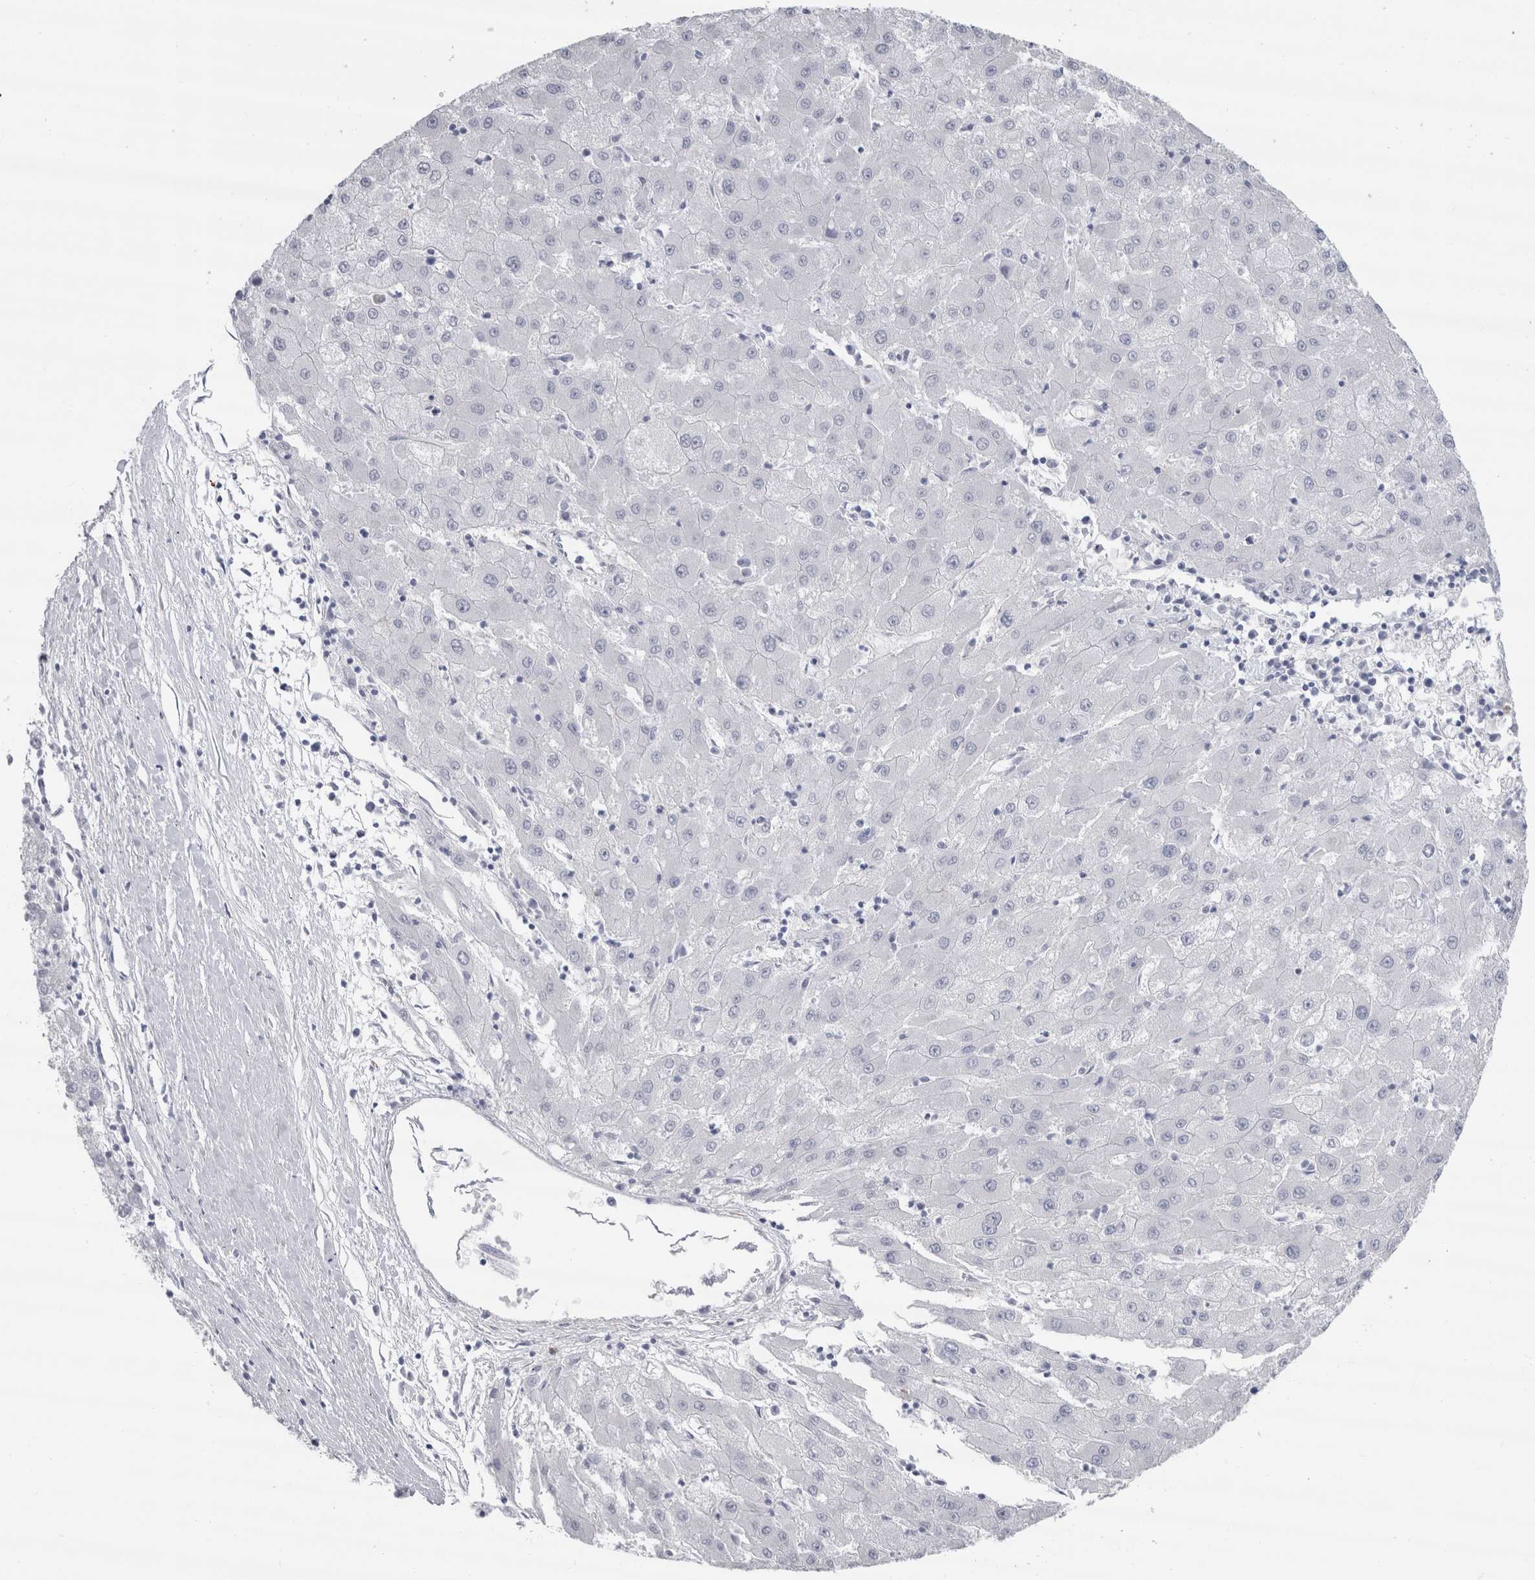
{"staining": {"intensity": "negative", "quantity": "none", "location": "none"}, "tissue": "liver cancer", "cell_type": "Tumor cells", "image_type": "cancer", "snomed": [{"axis": "morphology", "description": "Carcinoma, Hepatocellular, NOS"}, {"axis": "topography", "description": "Liver"}], "caption": "Immunohistochemistry photomicrograph of neoplastic tissue: human liver cancer (hepatocellular carcinoma) stained with DAB (3,3'-diaminobenzidine) exhibits no significant protein expression in tumor cells. (Brightfield microscopy of DAB (3,3'-diaminobenzidine) IHC at high magnification).", "gene": "CDH17", "patient": {"sex": "male", "age": 72}}